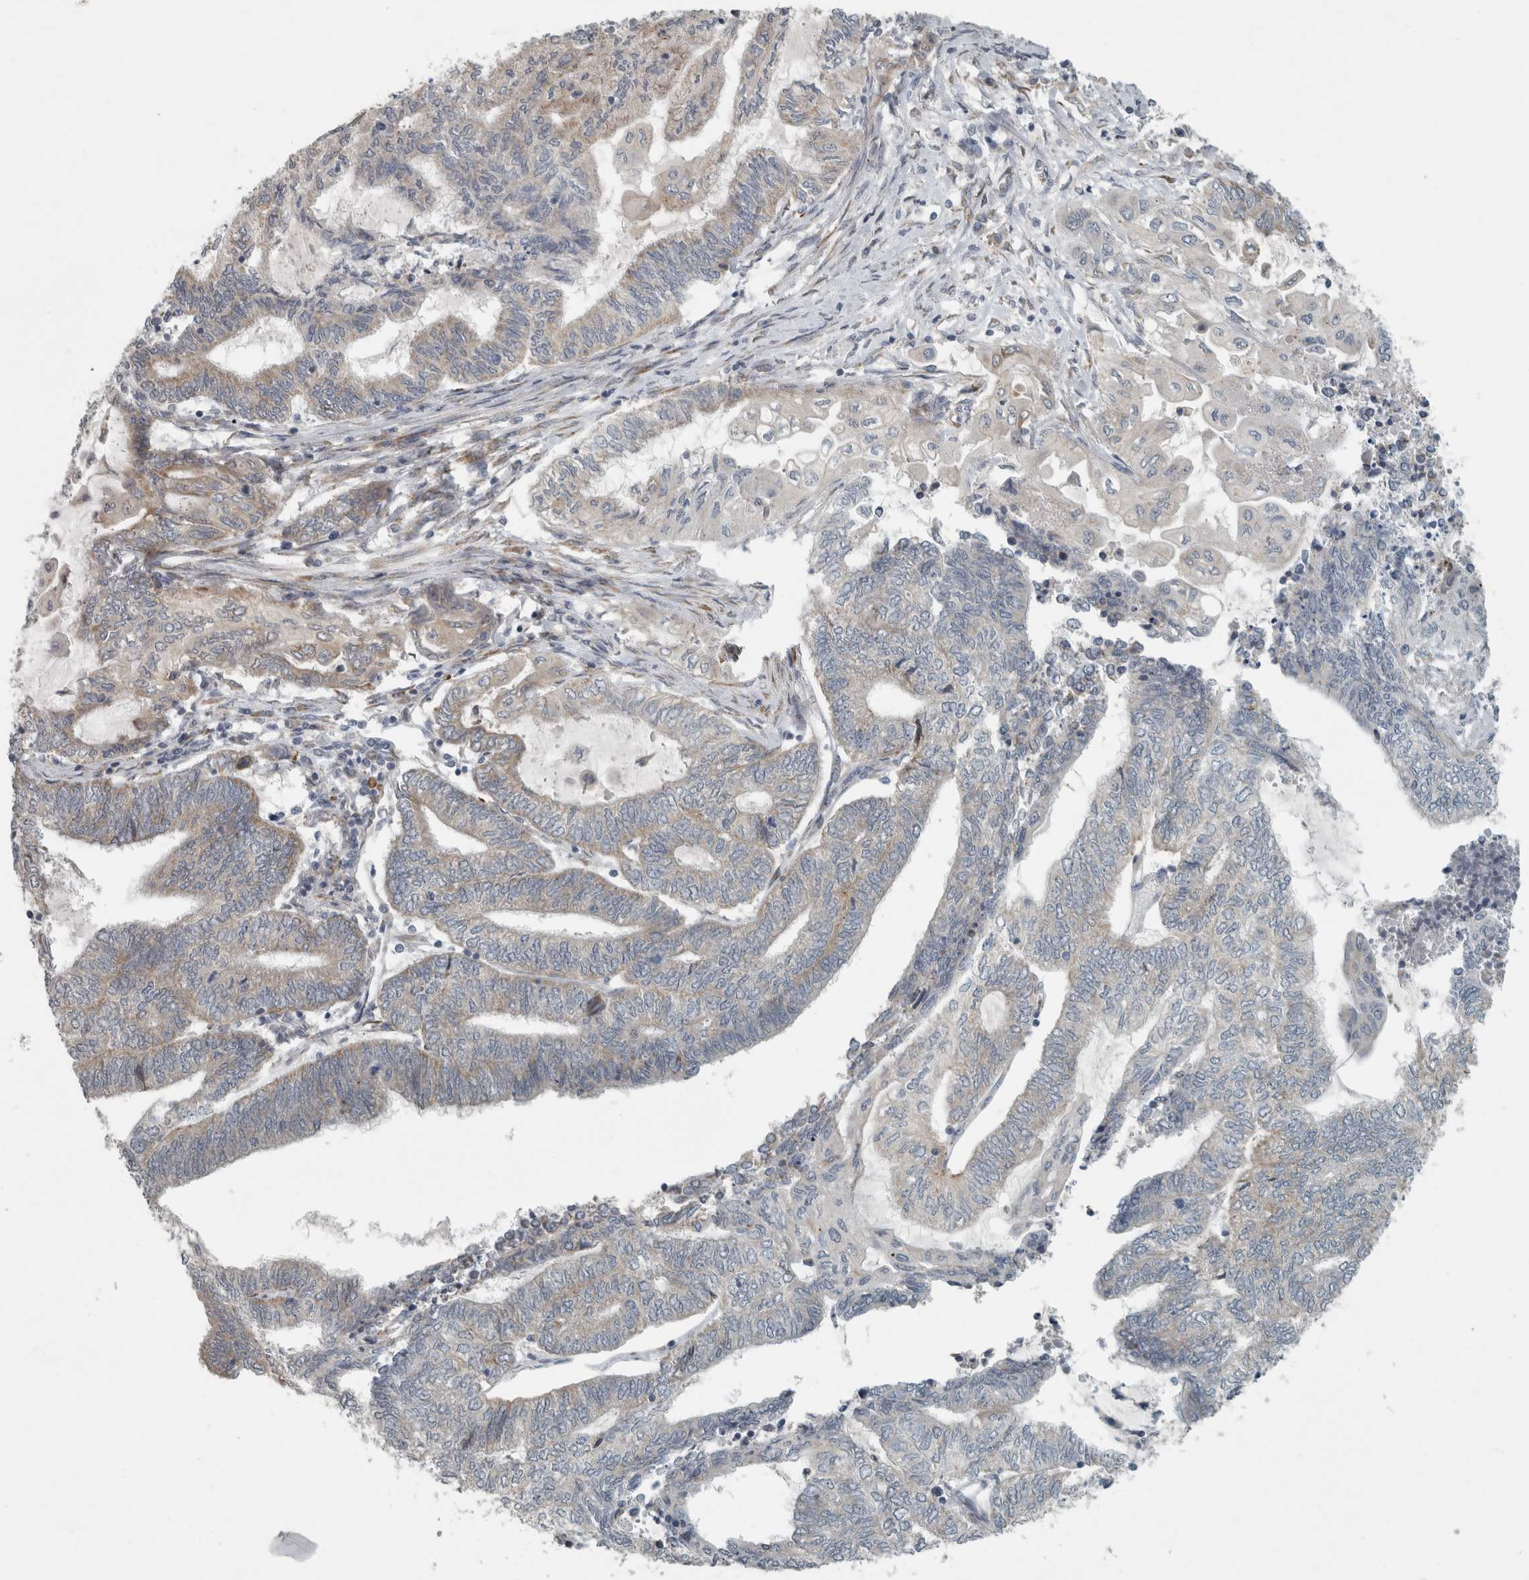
{"staining": {"intensity": "weak", "quantity": "<25%", "location": "cytoplasmic/membranous"}, "tissue": "endometrial cancer", "cell_type": "Tumor cells", "image_type": "cancer", "snomed": [{"axis": "morphology", "description": "Adenocarcinoma, NOS"}, {"axis": "topography", "description": "Uterus"}, {"axis": "topography", "description": "Endometrium"}], "caption": "IHC photomicrograph of human endometrial cancer (adenocarcinoma) stained for a protein (brown), which reveals no positivity in tumor cells.", "gene": "KIF1C", "patient": {"sex": "female", "age": 70}}